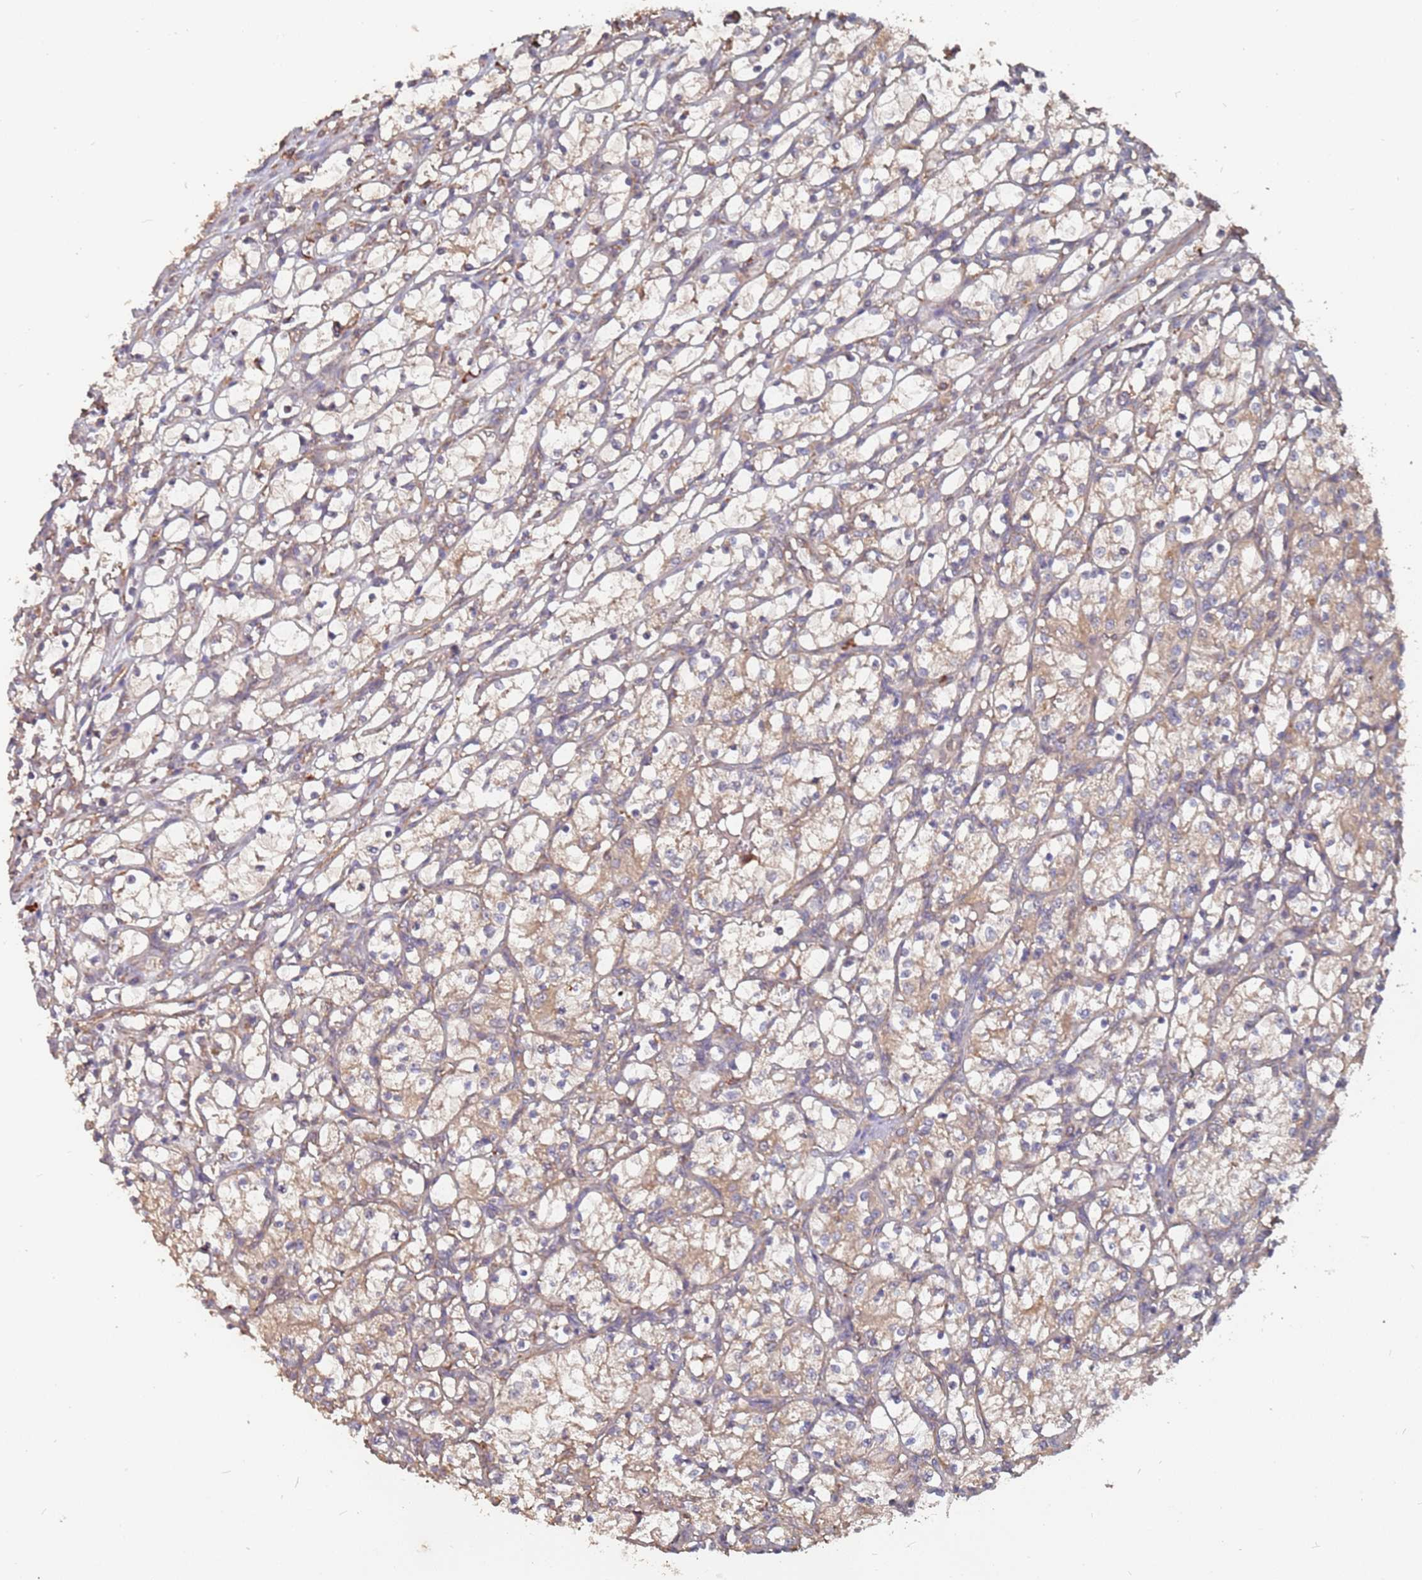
{"staining": {"intensity": "weak", "quantity": "25%-75%", "location": "cytoplasmic/membranous"}, "tissue": "renal cancer", "cell_type": "Tumor cells", "image_type": "cancer", "snomed": [{"axis": "morphology", "description": "Adenocarcinoma, NOS"}, {"axis": "topography", "description": "Kidney"}], "caption": "Protein analysis of adenocarcinoma (renal) tissue reveals weak cytoplasmic/membranous positivity in about 25%-75% of tumor cells. Immunohistochemistry (ihc) stains the protein of interest in brown and the nuclei are stained blue.", "gene": "ATG5", "patient": {"sex": "female", "age": 69}}